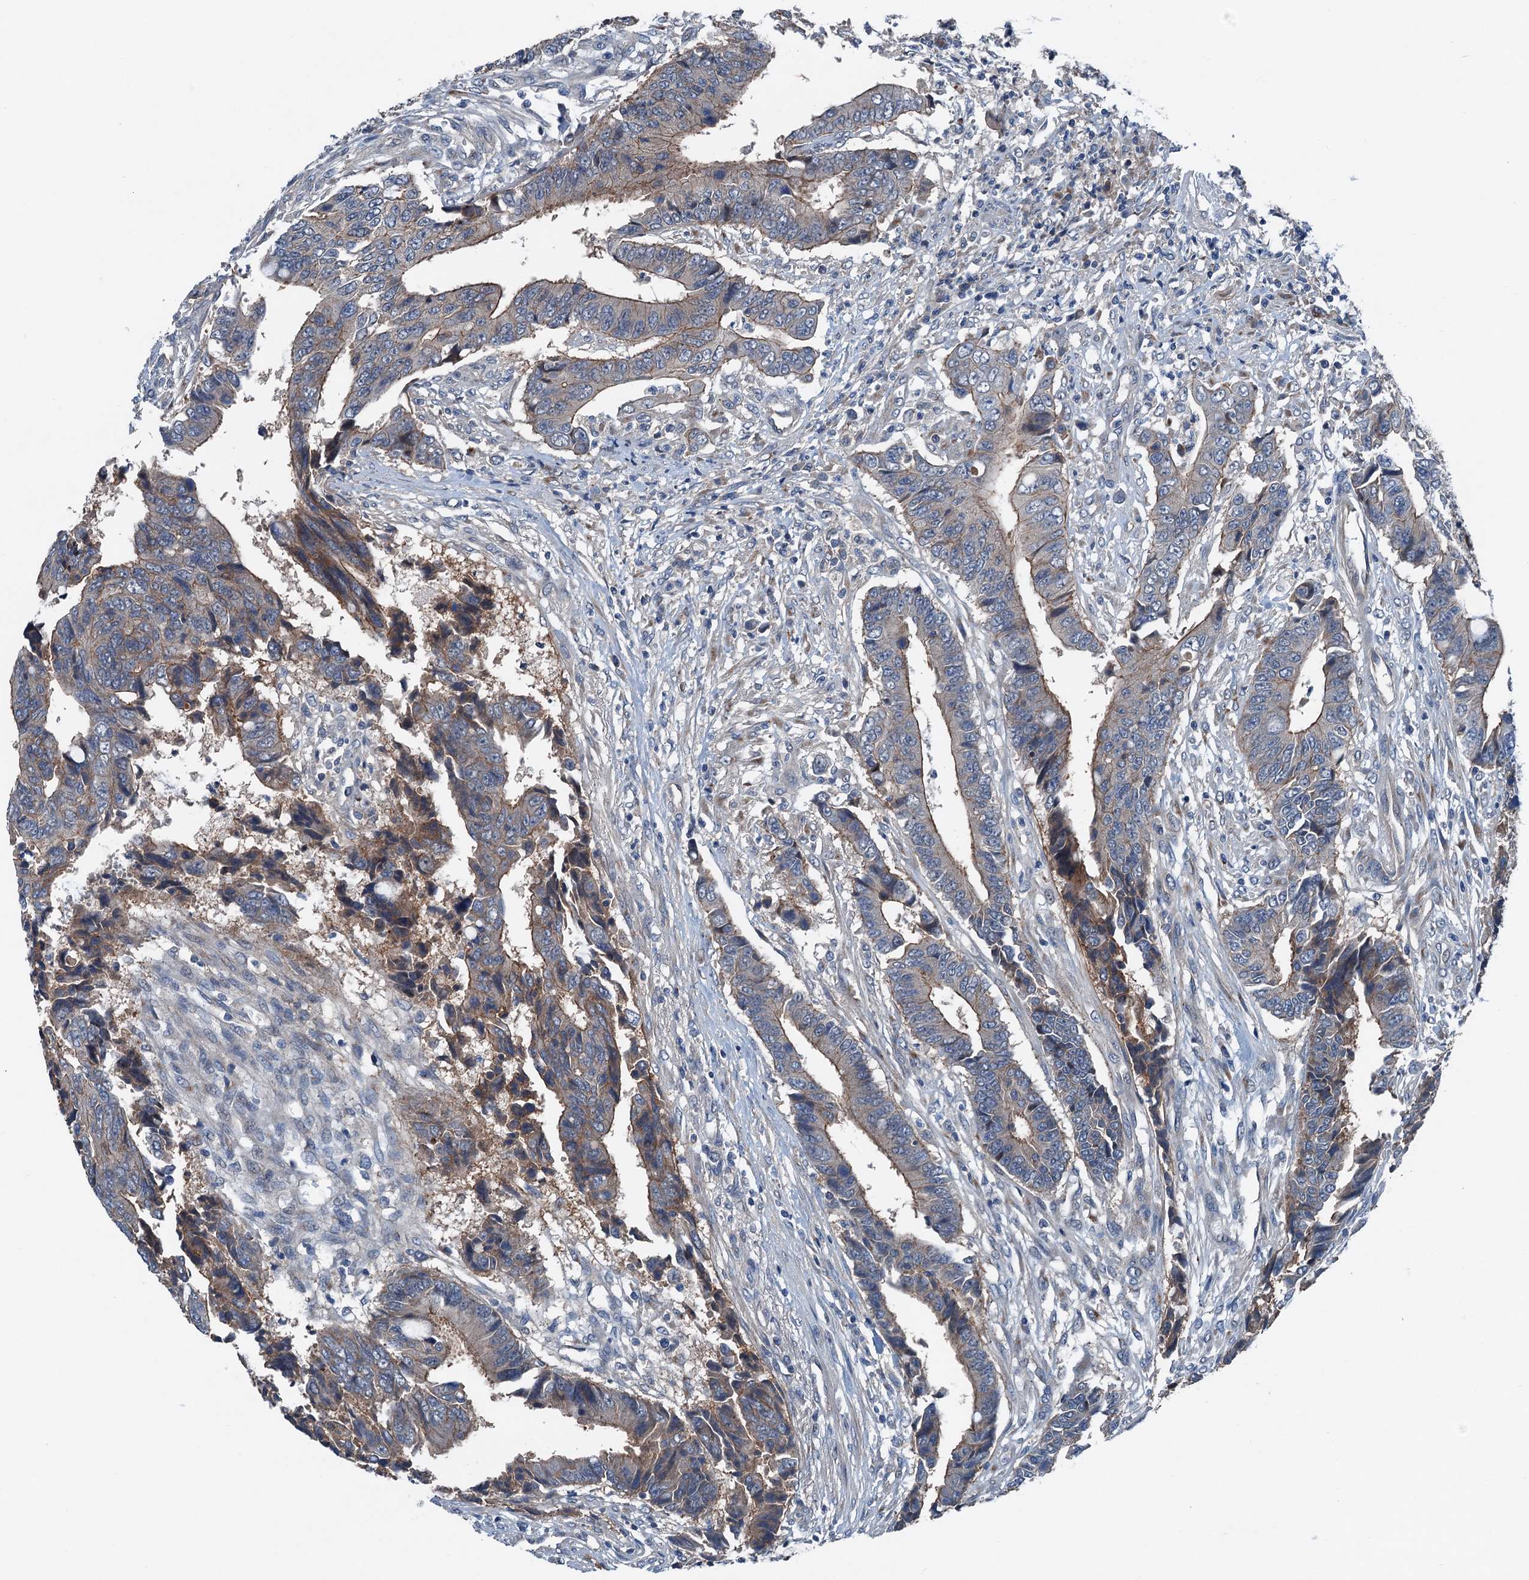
{"staining": {"intensity": "moderate", "quantity": "25%-75%", "location": "cytoplasmic/membranous"}, "tissue": "colorectal cancer", "cell_type": "Tumor cells", "image_type": "cancer", "snomed": [{"axis": "morphology", "description": "Adenocarcinoma, NOS"}, {"axis": "topography", "description": "Rectum"}], "caption": "Moderate cytoplasmic/membranous positivity for a protein is identified in approximately 25%-75% of tumor cells of colorectal adenocarcinoma using immunohistochemistry (IHC).", "gene": "SLC2A10", "patient": {"sex": "male", "age": 84}}